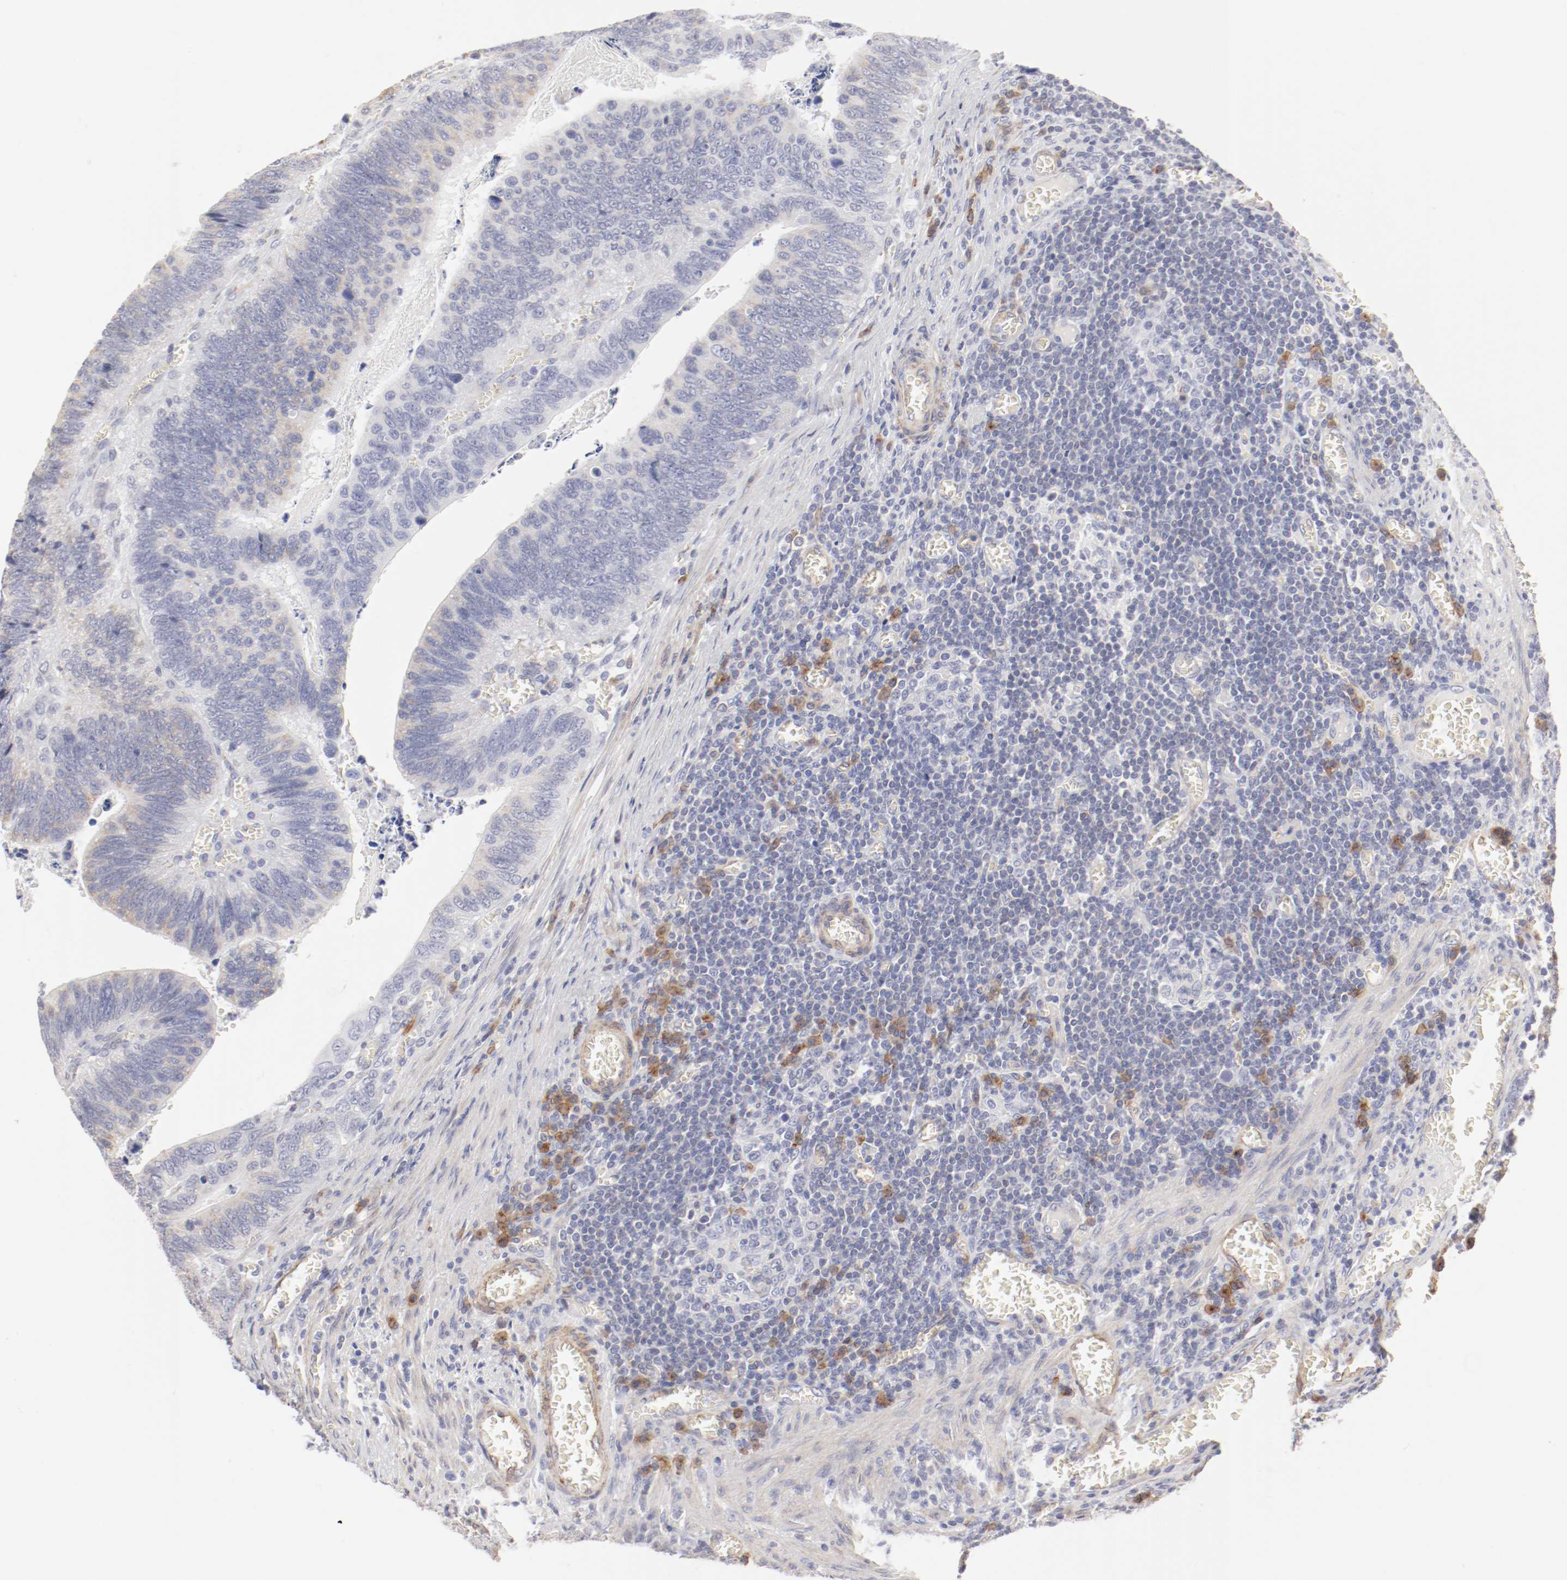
{"staining": {"intensity": "weak", "quantity": "<25%", "location": "cytoplasmic/membranous"}, "tissue": "colorectal cancer", "cell_type": "Tumor cells", "image_type": "cancer", "snomed": [{"axis": "morphology", "description": "Adenocarcinoma, NOS"}, {"axis": "topography", "description": "Colon"}], "caption": "The micrograph demonstrates no staining of tumor cells in colorectal adenocarcinoma.", "gene": "LAX1", "patient": {"sex": "male", "age": 72}}